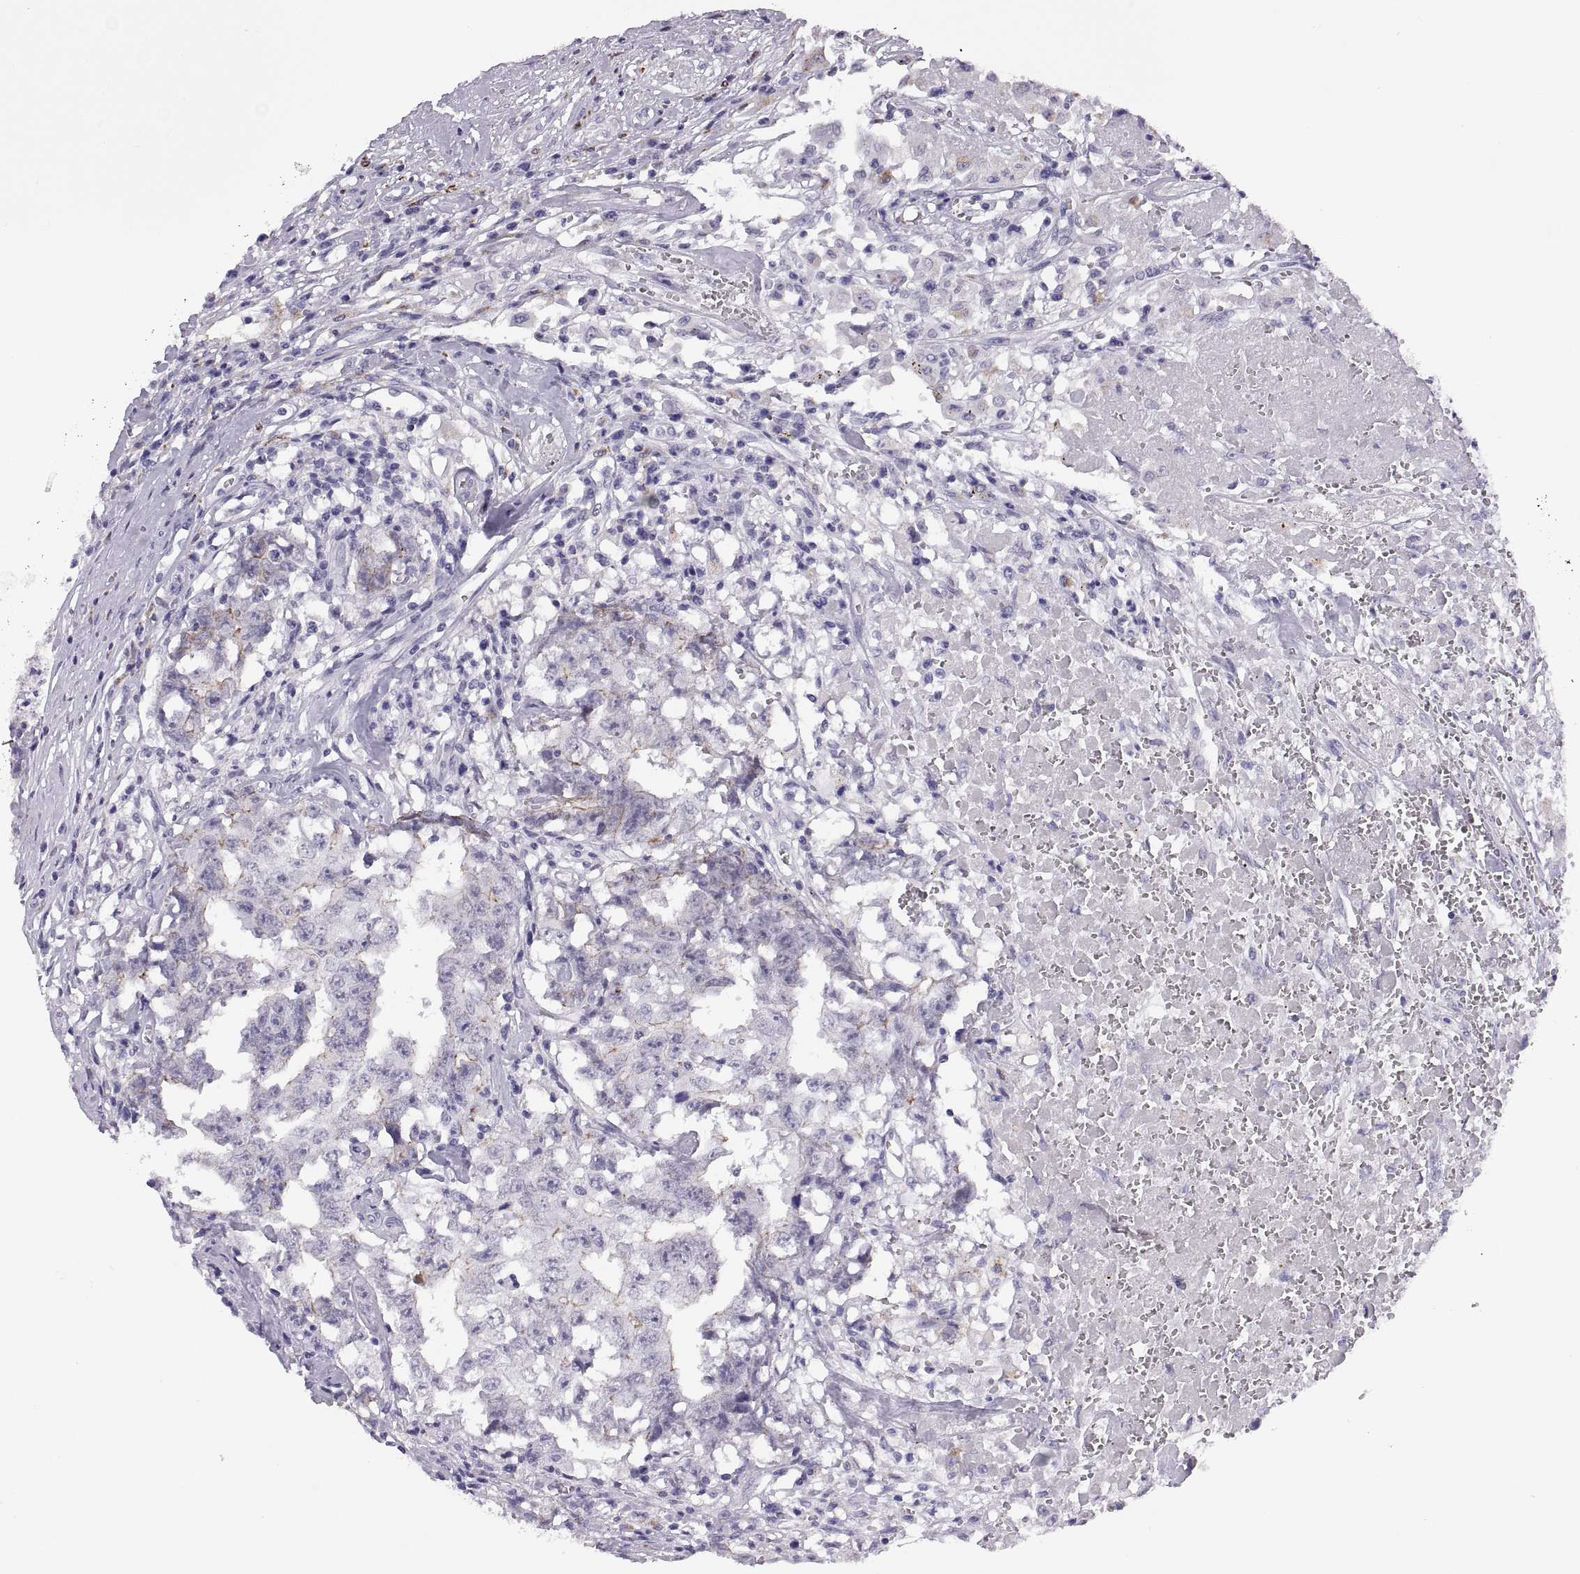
{"staining": {"intensity": "negative", "quantity": "none", "location": "none"}, "tissue": "testis cancer", "cell_type": "Tumor cells", "image_type": "cancer", "snomed": [{"axis": "morphology", "description": "Carcinoma, Embryonal, NOS"}, {"axis": "topography", "description": "Testis"}], "caption": "This is a histopathology image of immunohistochemistry staining of embryonal carcinoma (testis), which shows no staining in tumor cells. (Brightfield microscopy of DAB immunohistochemistry at high magnification).", "gene": "QRICH2", "patient": {"sex": "male", "age": 36}}